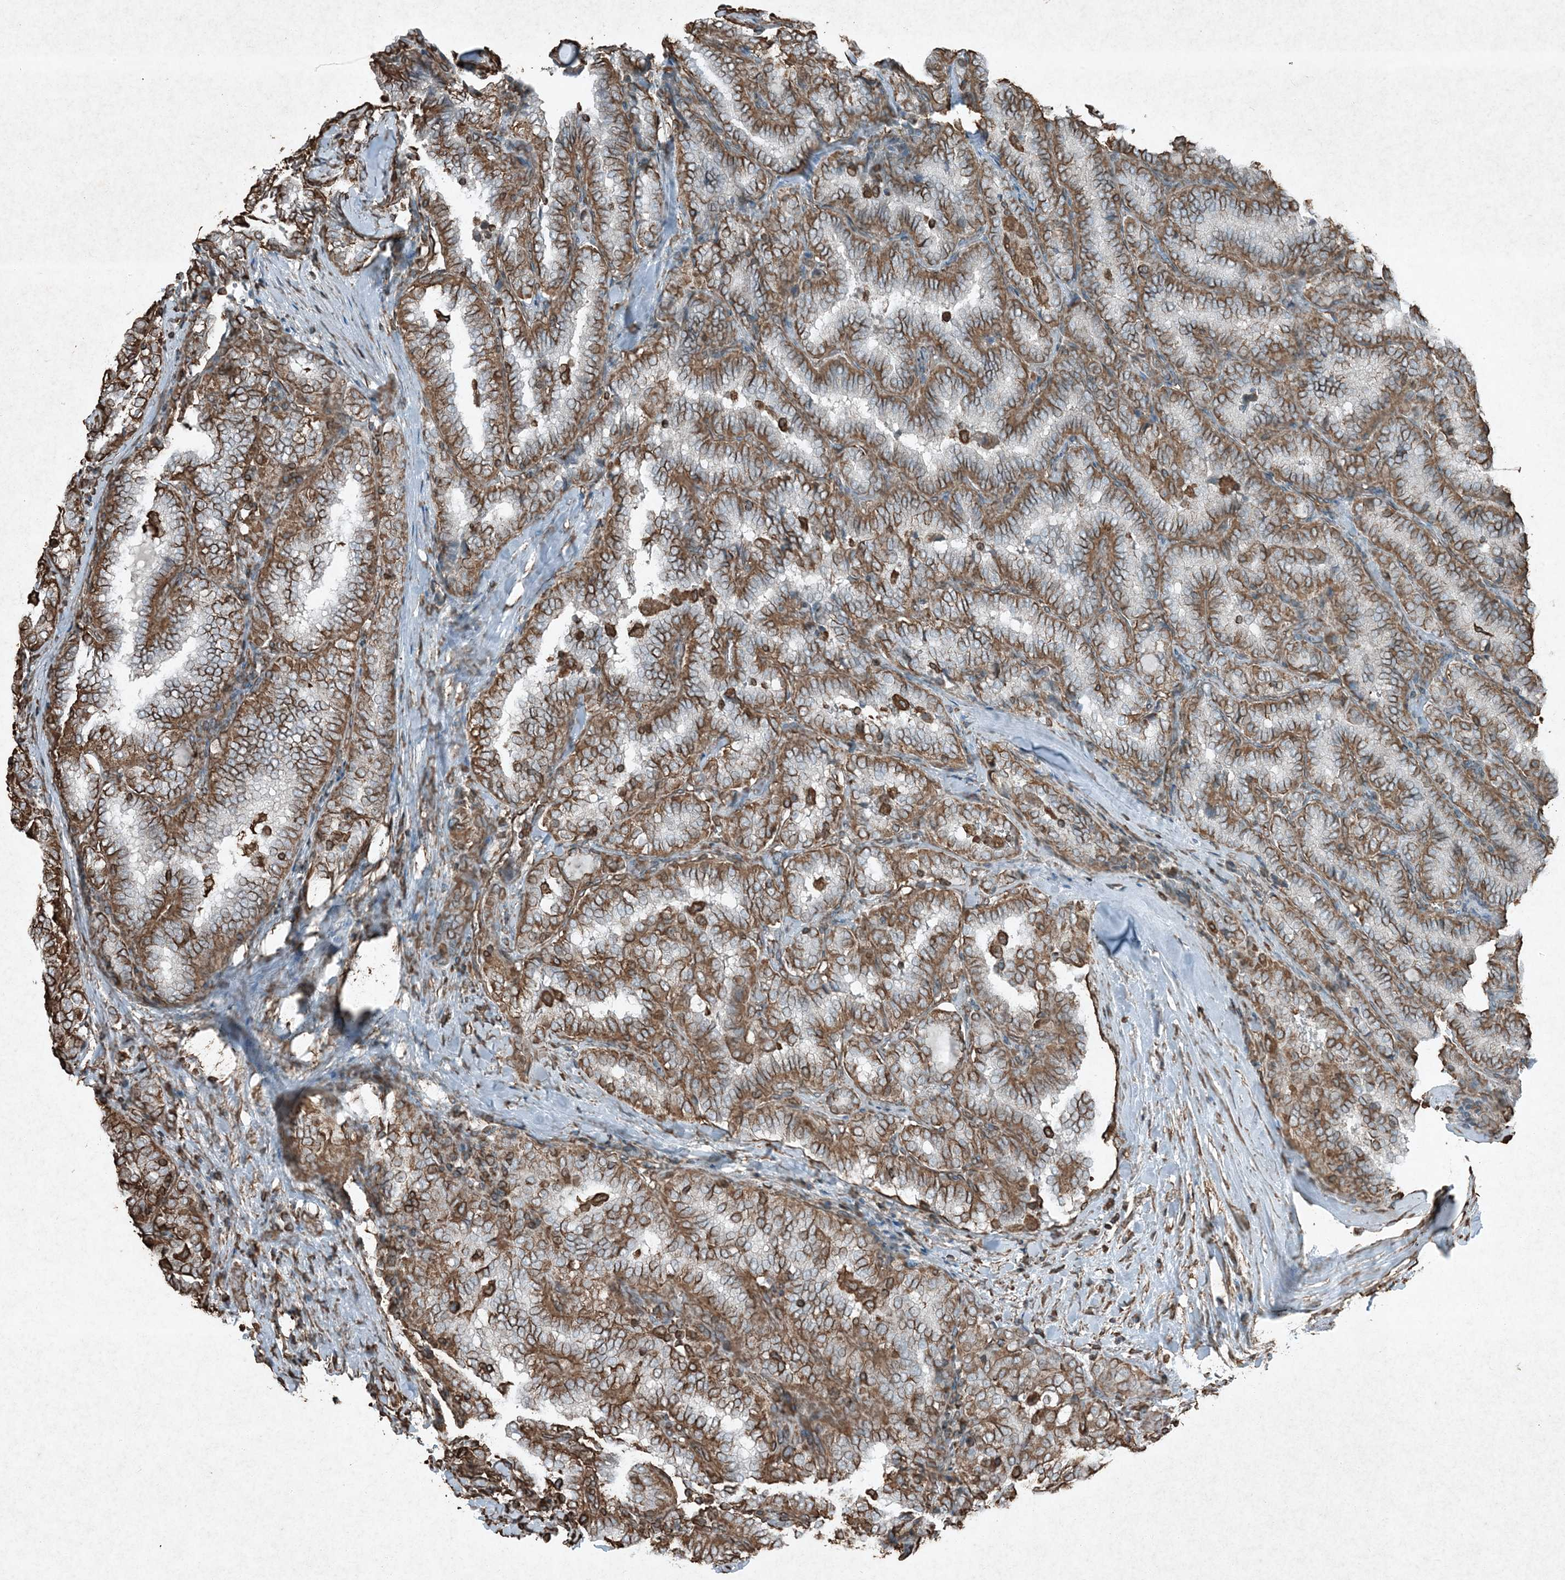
{"staining": {"intensity": "moderate", "quantity": ">75%", "location": "cytoplasmic/membranous"}, "tissue": "thyroid cancer", "cell_type": "Tumor cells", "image_type": "cancer", "snomed": [{"axis": "morphology", "description": "Normal tissue, NOS"}, {"axis": "morphology", "description": "Papillary adenocarcinoma, NOS"}, {"axis": "topography", "description": "Thyroid gland"}], "caption": "Immunohistochemistry micrograph of human thyroid papillary adenocarcinoma stained for a protein (brown), which reveals medium levels of moderate cytoplasmic/membranous expression in about >75% of tumor cells.", "gene": "RYK", "patient": {"sex": "female", "age": 30}}